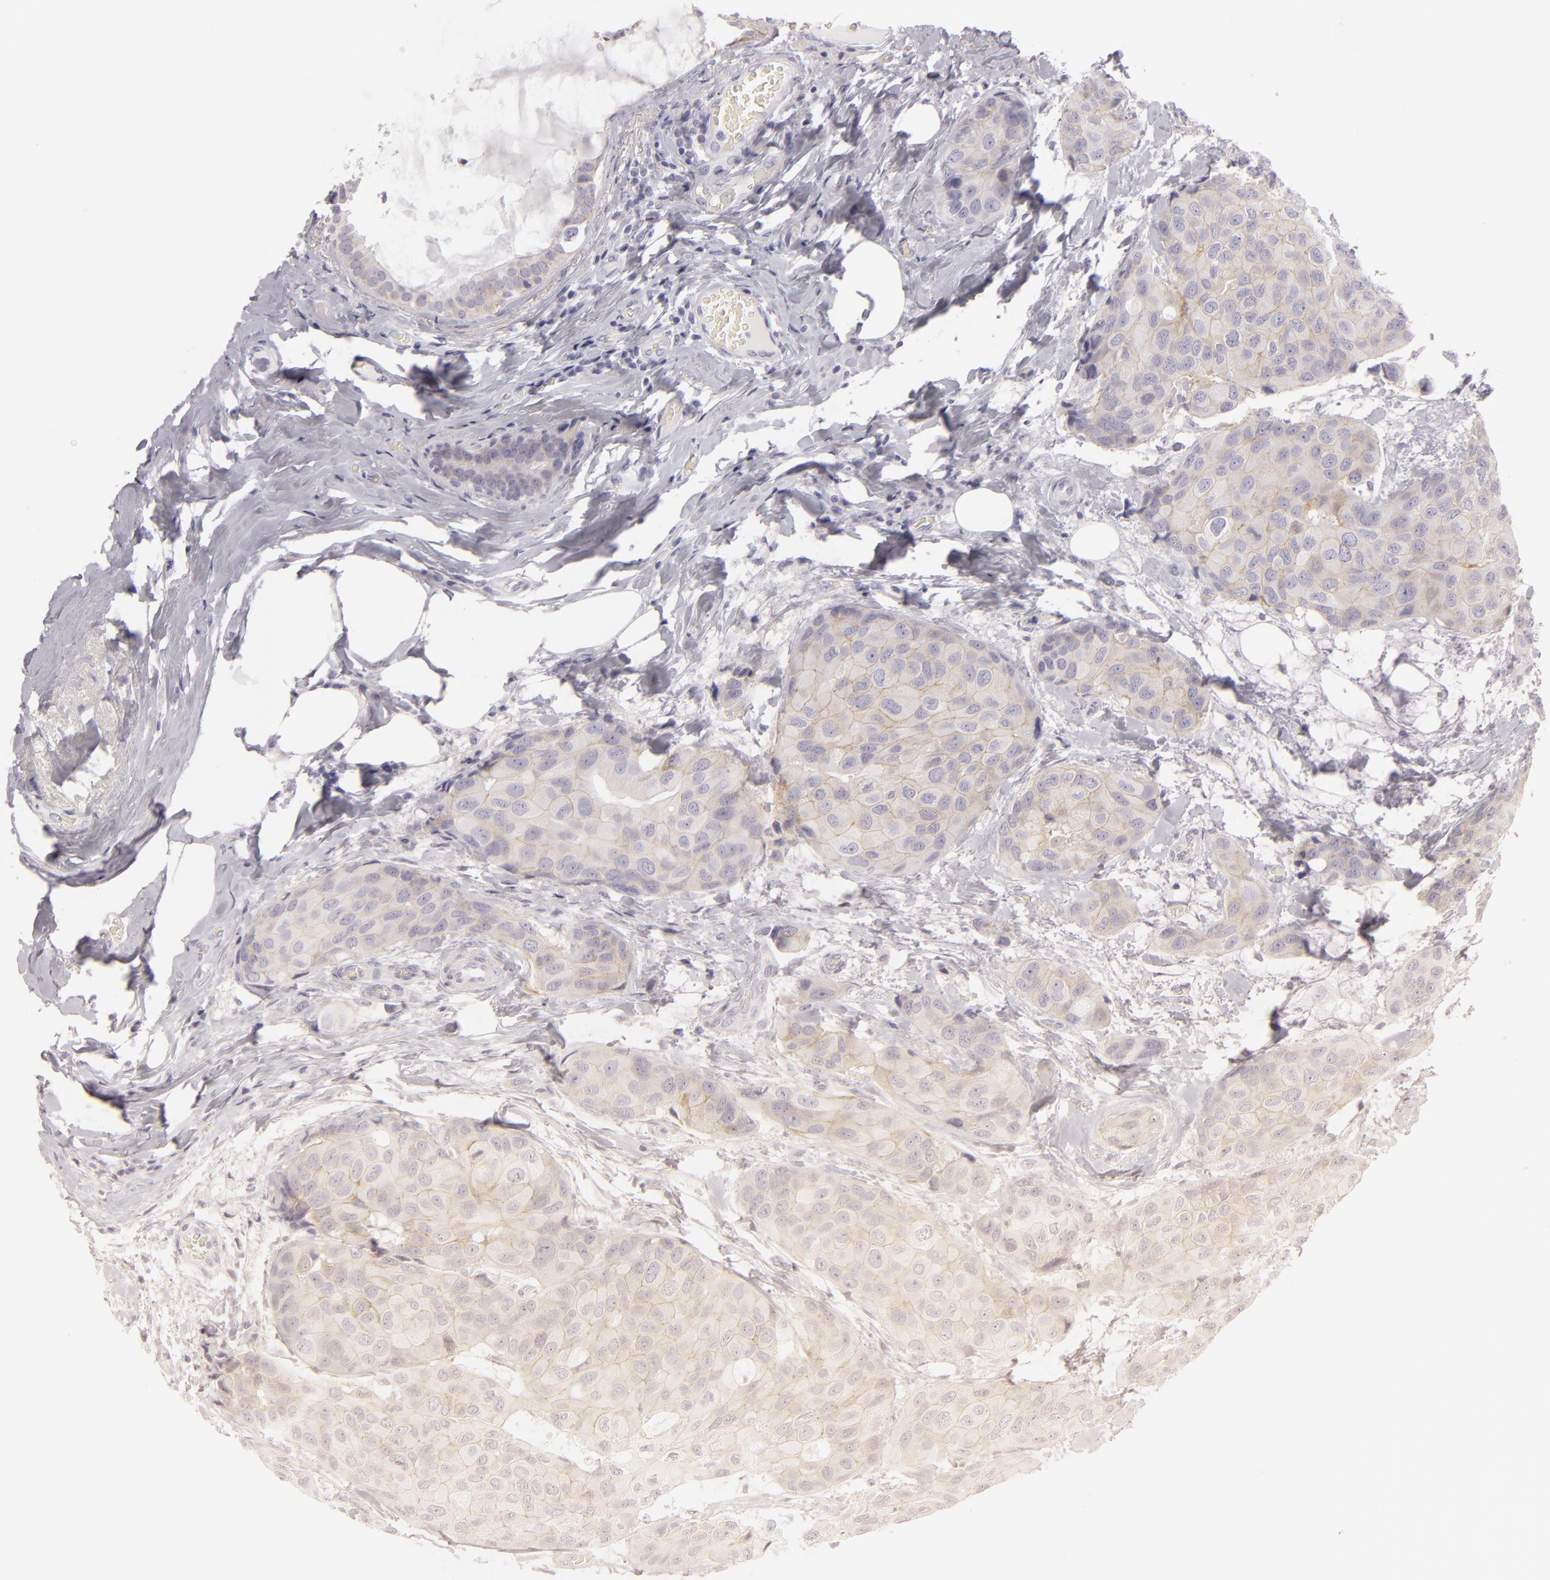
{"staining": {"intensity": "weak", "quantity": ">75%", "location": "cytoplasmic/membranous"}, "tissue": "breast cancer", "cell_type": "Tumor cells", "image_type": "cancer", "snomed": [{"axis": "morphology", "description": "Duct carcinoma"}, {"axis": "topography", "description": "Breast"}], "caption": "Brown immunohistochemical staining in human breast cancer (infiltrating ductal carcinoma) exhibits weak cytoplasmic/membranous expression in about >75% of tumor cells. (brown staining indicates protein expression, while blue staining denotes nuclei).", "gene": "DLG4", "patient": {"sex": "female", "age": 68}}